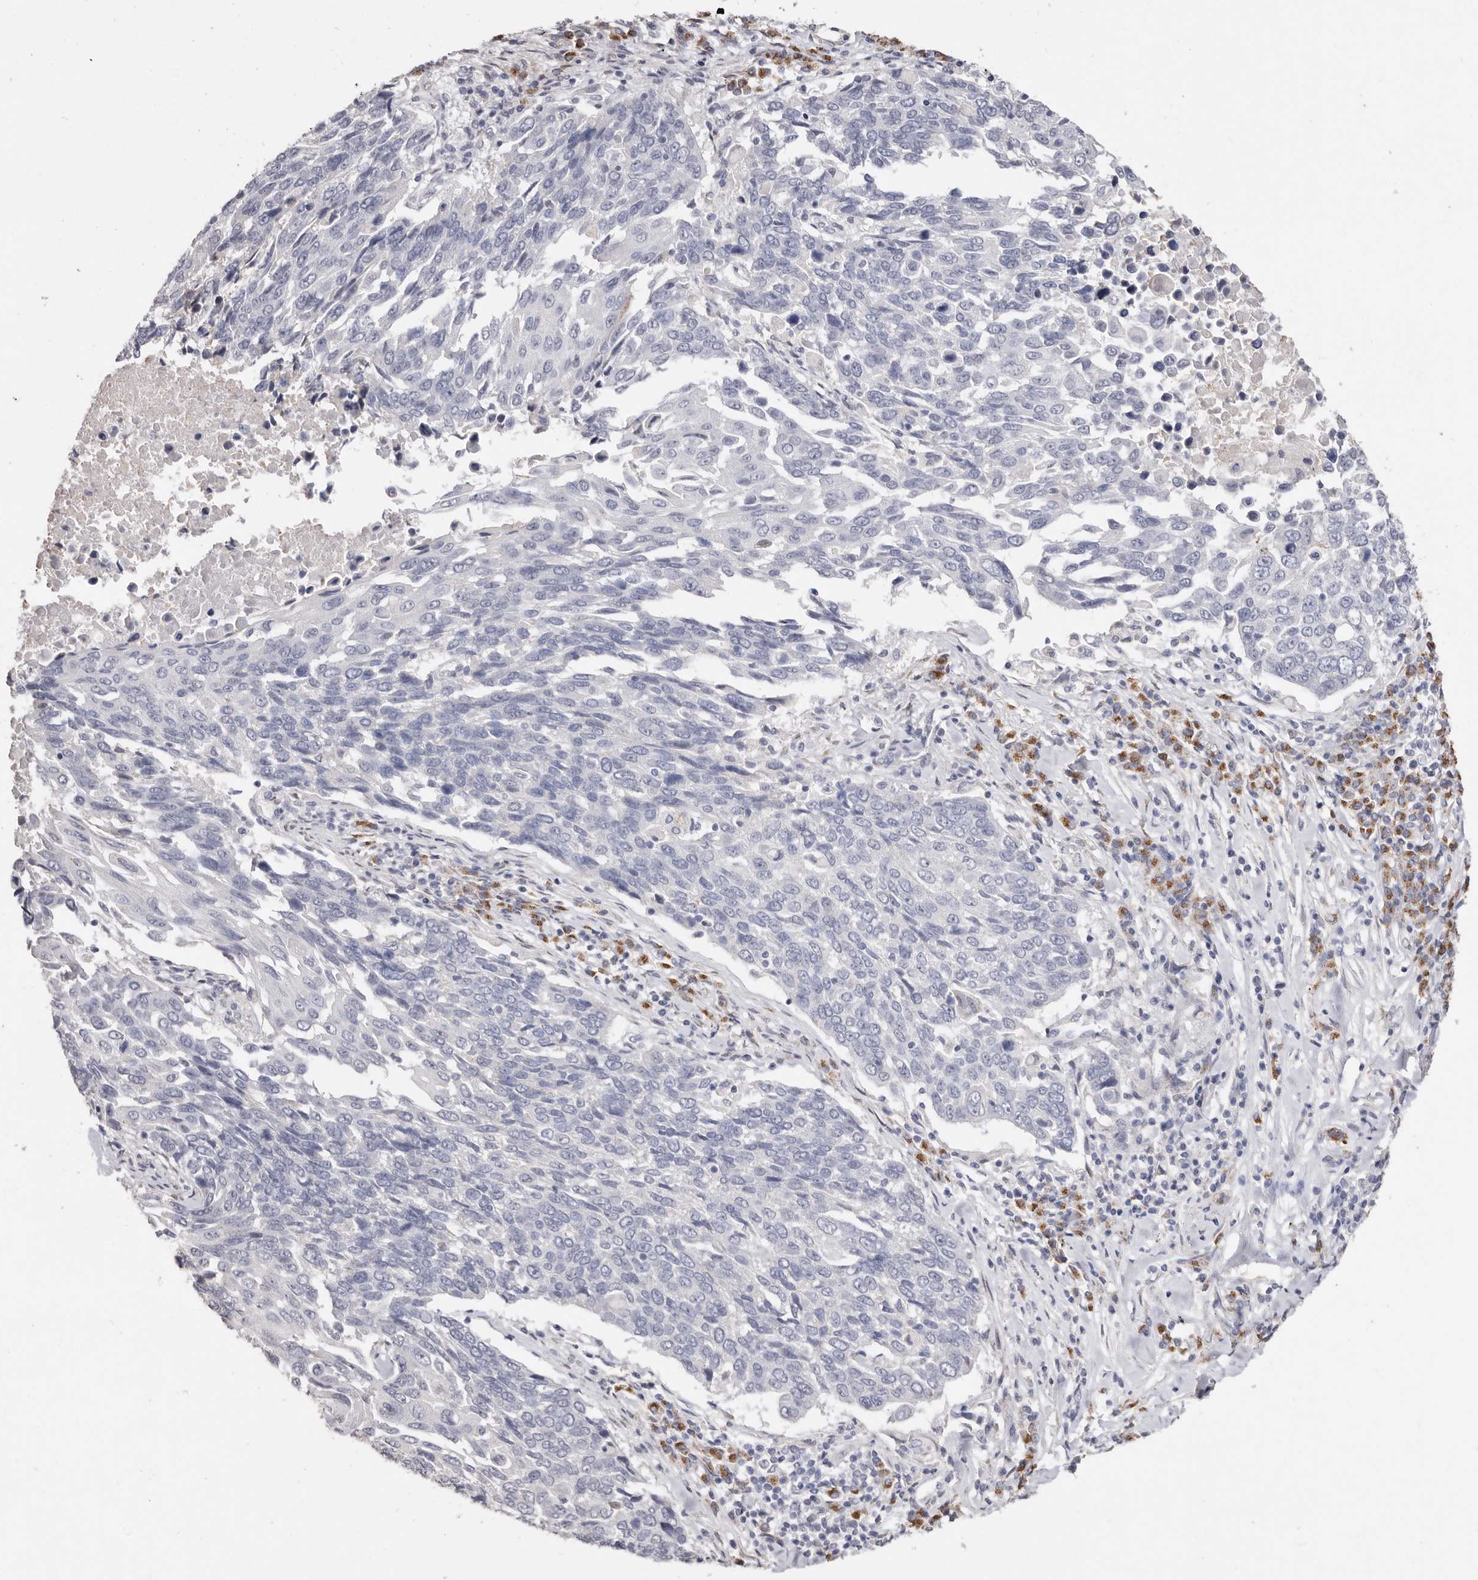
{"staining": {"intensity": "negative", "quantity": "none", "location": "none"}, "tissue": "lung cancer", "cell_type": "Tumor cells", "image_type": "cancer", "snomed": [{"axis": "morphology", "description": "Squamous cell carcinoma, NOS"}, {"axis": "topography", "description": "Lung"}], "caption": "There is no significant positivity in tumor cells of lung cancer (squamous cell carcinoma).", "gene": "LGALS7B", "patient": {"sex": "male", "age": 66}}